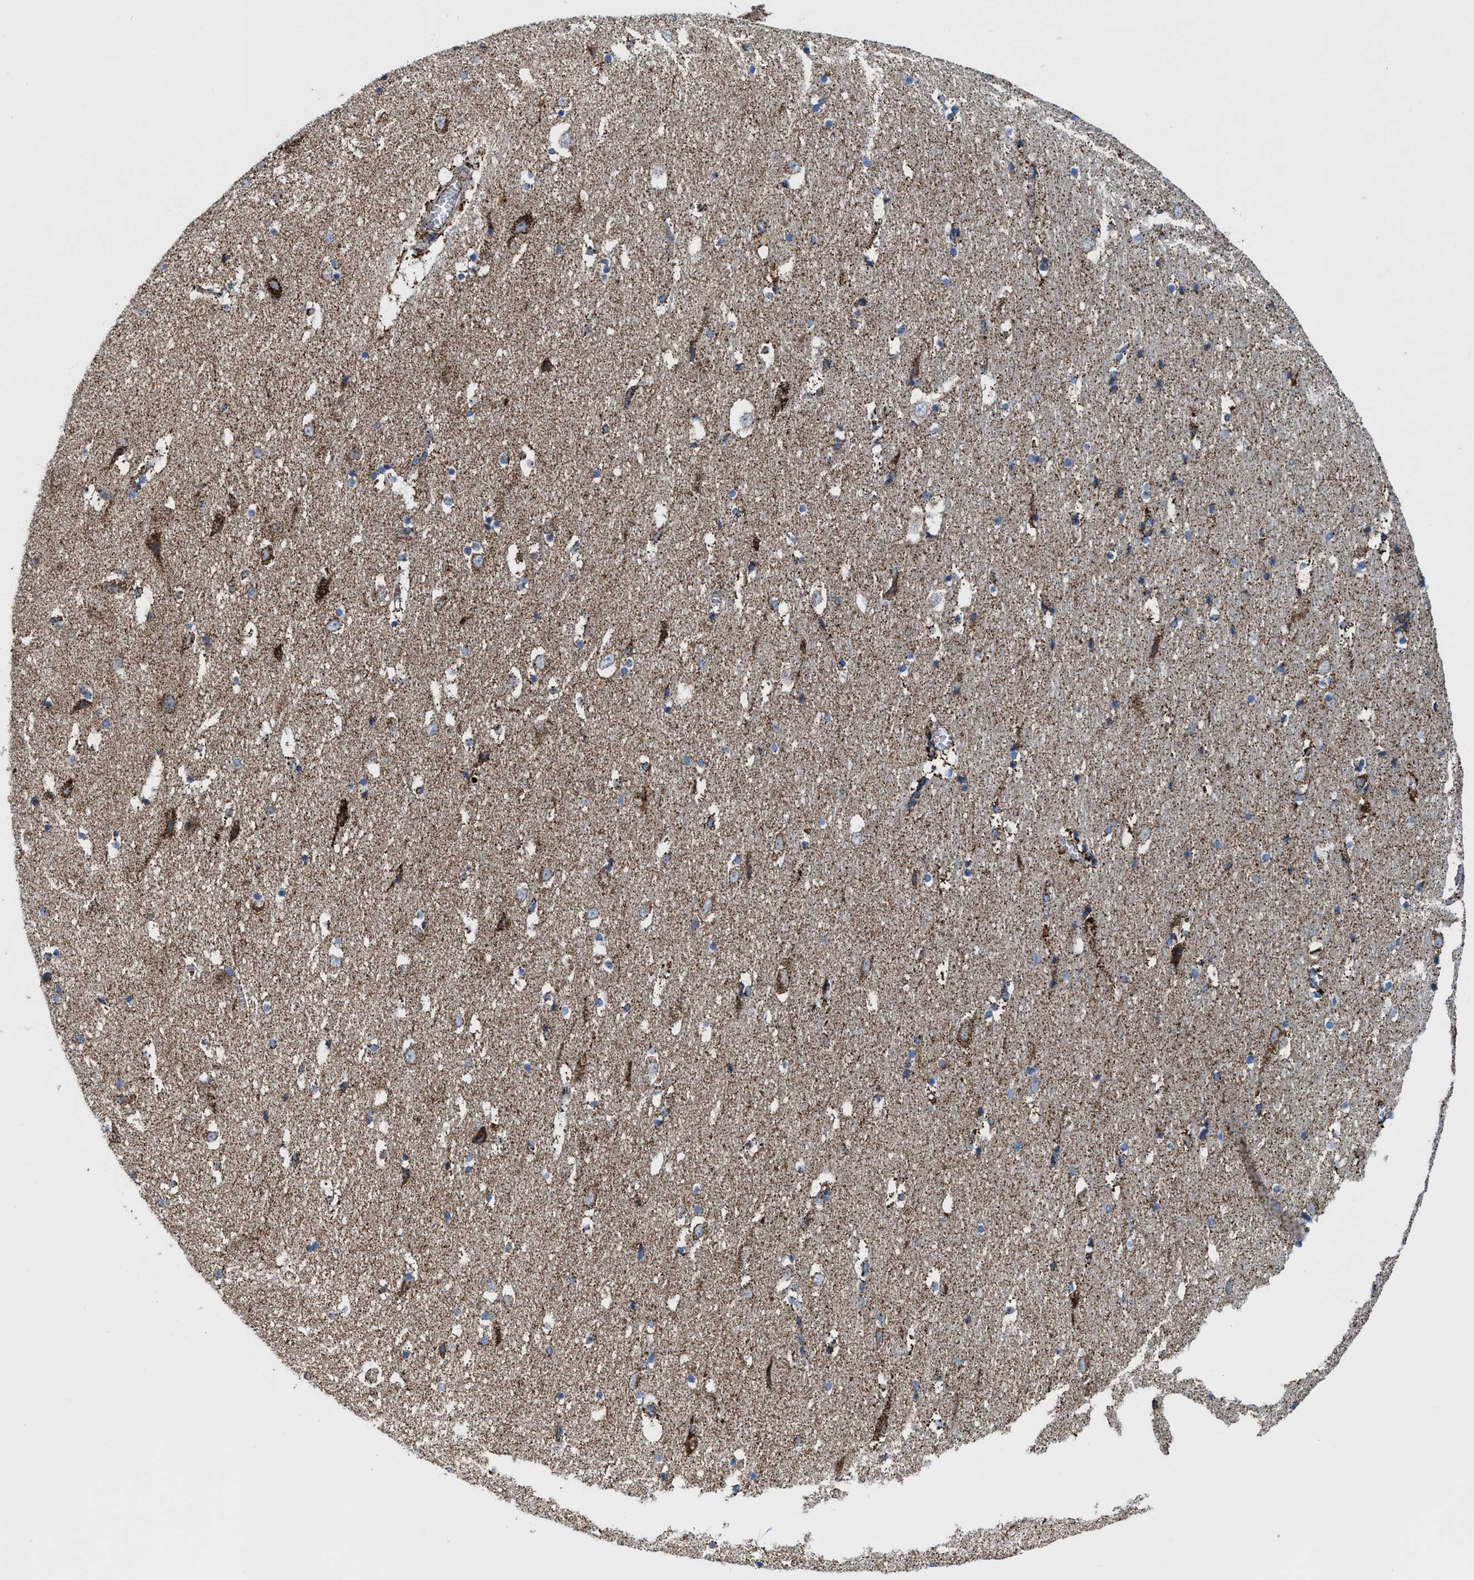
{"staining": {"intensity": "strong", "quantity": "<25%", "location": "cytoplasmic/membranous,nuclear"}, "tissue": "hippocampus", "cell_type": "Glial cells", "image_type": "normal", "snomed": [{"axis": "morphology", "description": "Normal tissue, NOS"}, {"axis": "topography", "description": "Hippocampus"}], "caption": "Hippocampus stained with a protein marker exhibits strong staining in glial cells.", "gene": "ALDH1B1", "patient": {"sex": "male", "age": 45}}